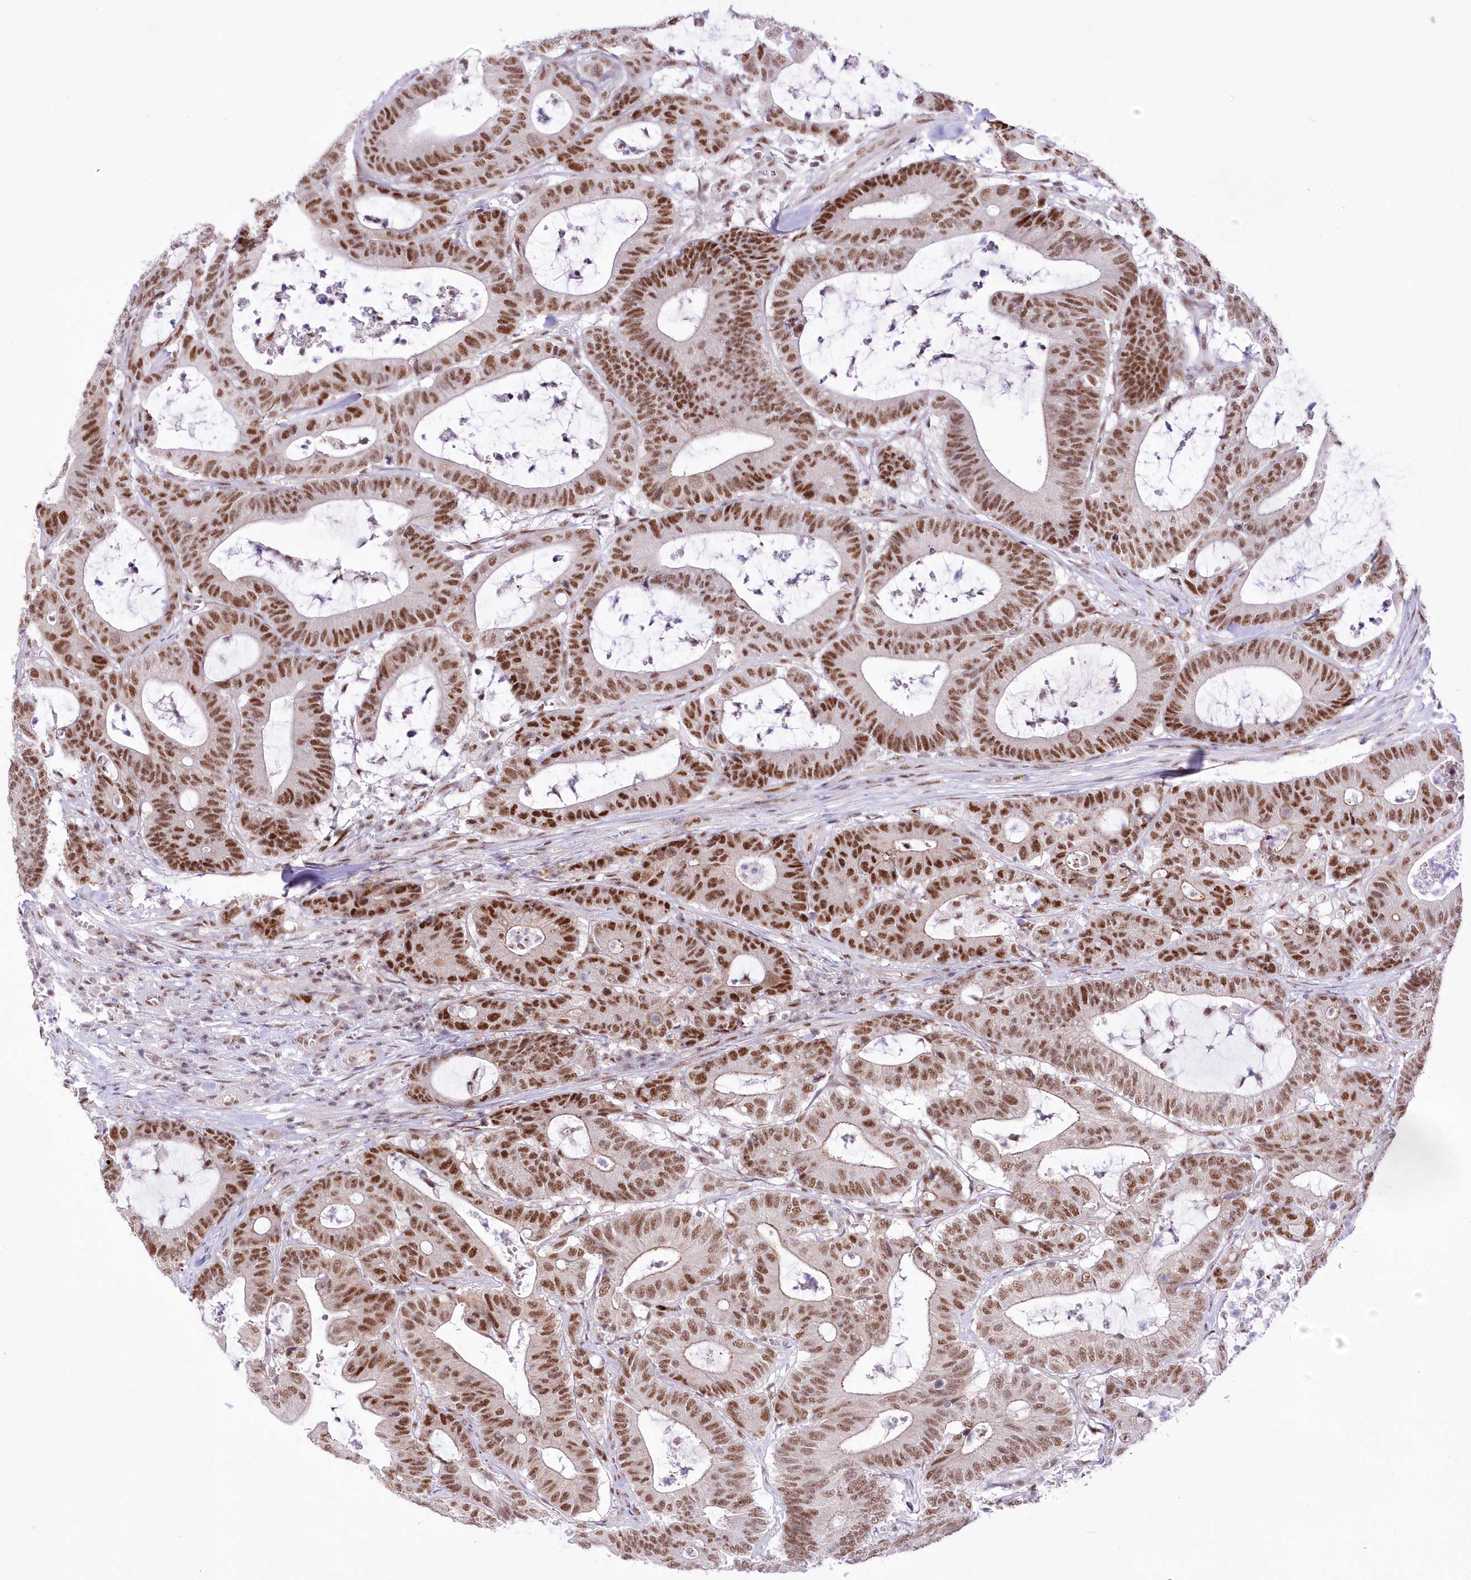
{"staining": {"intensity": "strong", "quantity": ">75%", "location": "nuclear"}, "tissue": "colorectal cancer", "cell_type": "Tumor cells", "image_type": "cancer", "snomed": [{"axis": "morphology", "description": "Adenocarcinoma, NOS"}, {"axis": "topography", "description": "Colon"}], "caption": "Immunohistochemistry histopathology image of neoplastic tissue: human colorectal cancer stained using immunohistochemistry (IHC) shows high levels of strong protein expression localized specifically in the nuclear of tumor cells, appearing as a nuclear brown color.", "gene": "NSUN2", "patient": {"sex": "female", "age": 84}}